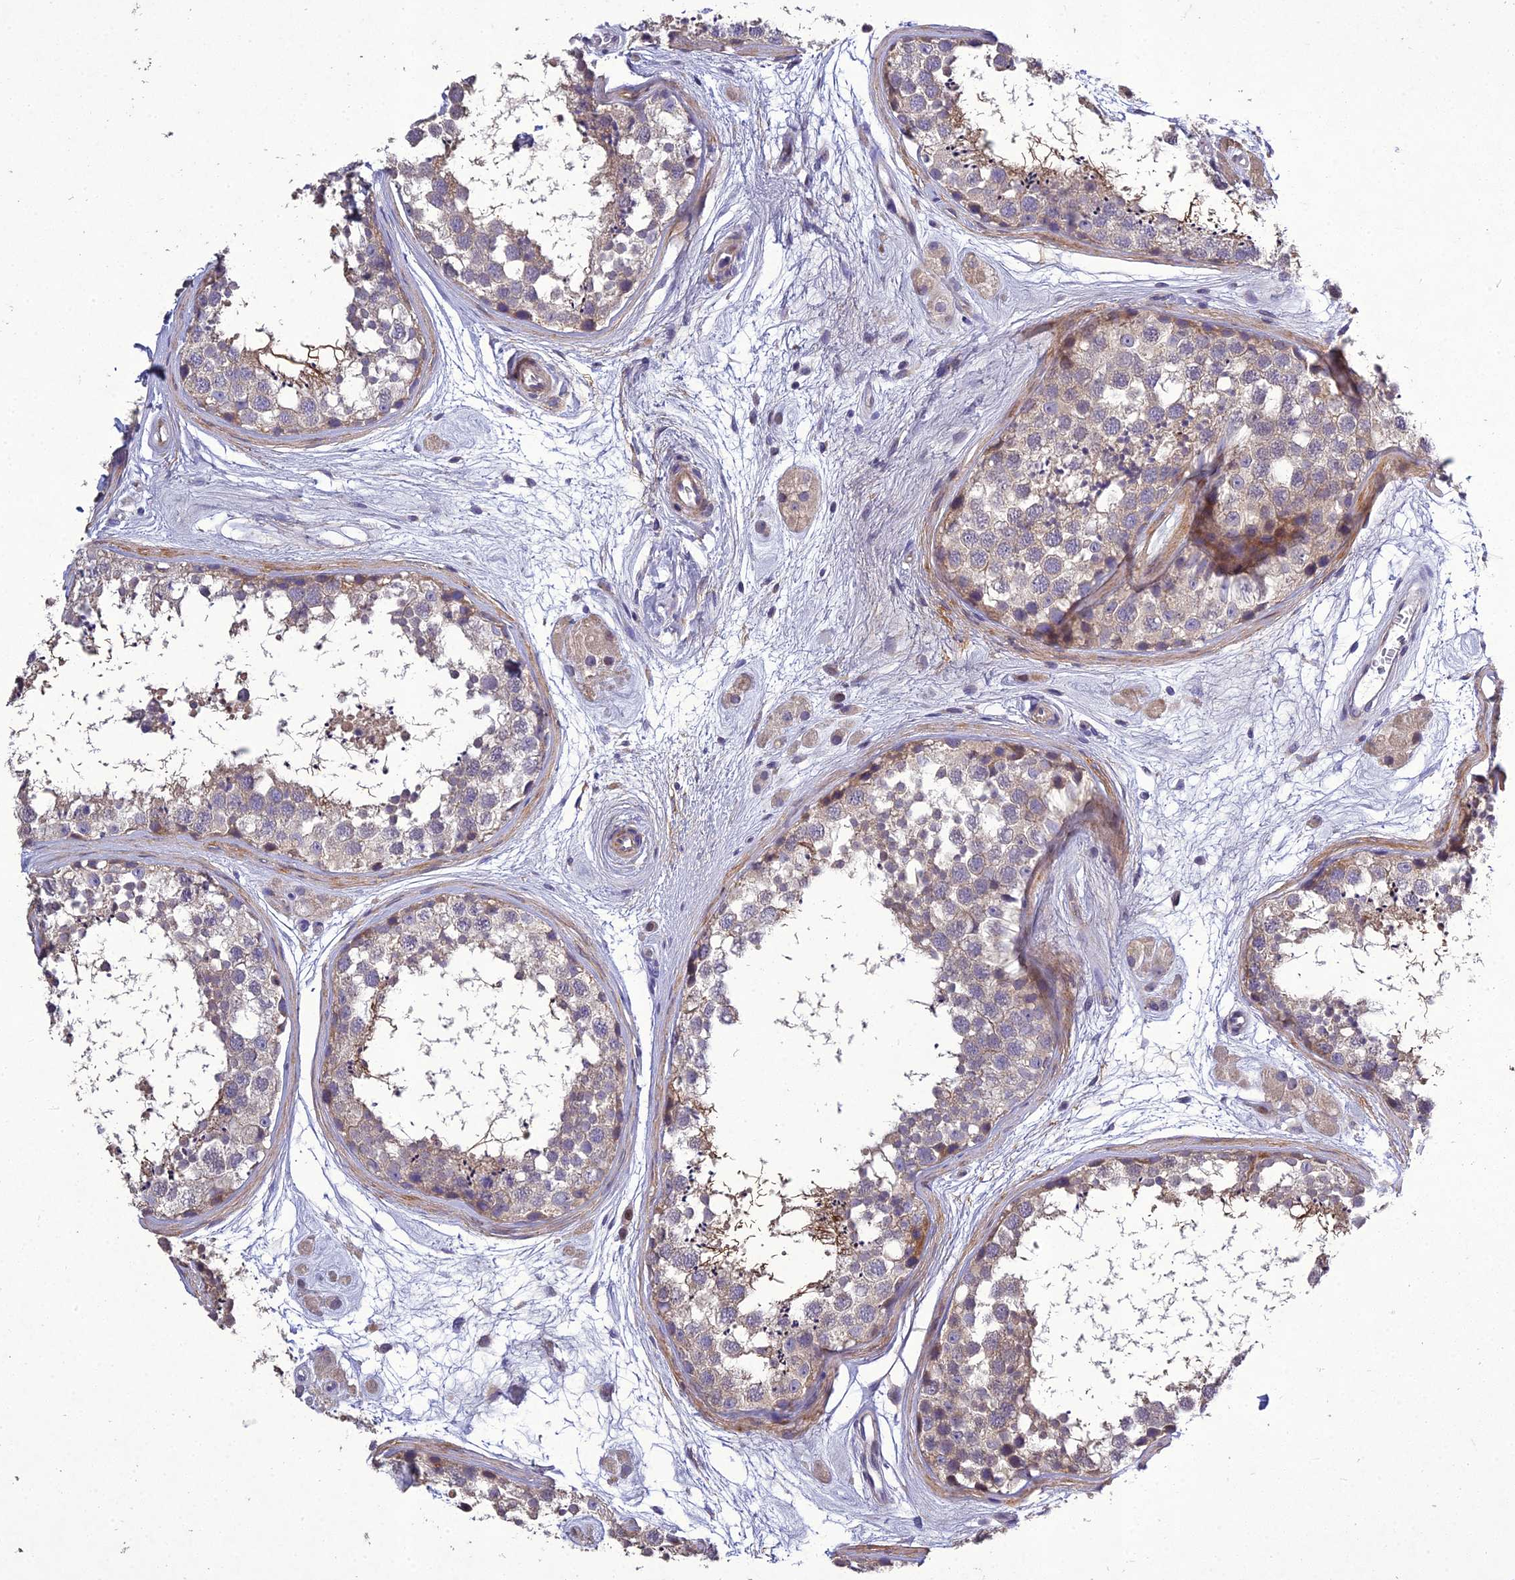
{"staining": {"intensity": "negative", "quantity": "none", "location": "none"}, "tissue": "testis", "cell_type": "Cells in seminiferous ducts", "image_type": "normal", "snomed": [{"axis": "morphology", "description": "Normal tissue, NOS"}, {"axis": "topography", "description": "Testis"}], "caption": "DAB (3,3'-diaminobenzidine) immunohistochemical staining of normal human testis reveals no significant positivity in cells in seminiferous ducts. Nuclei are stained in blue.", "gene": "ADIPOR2", "patient": {"sex": "male", "age": 56}}